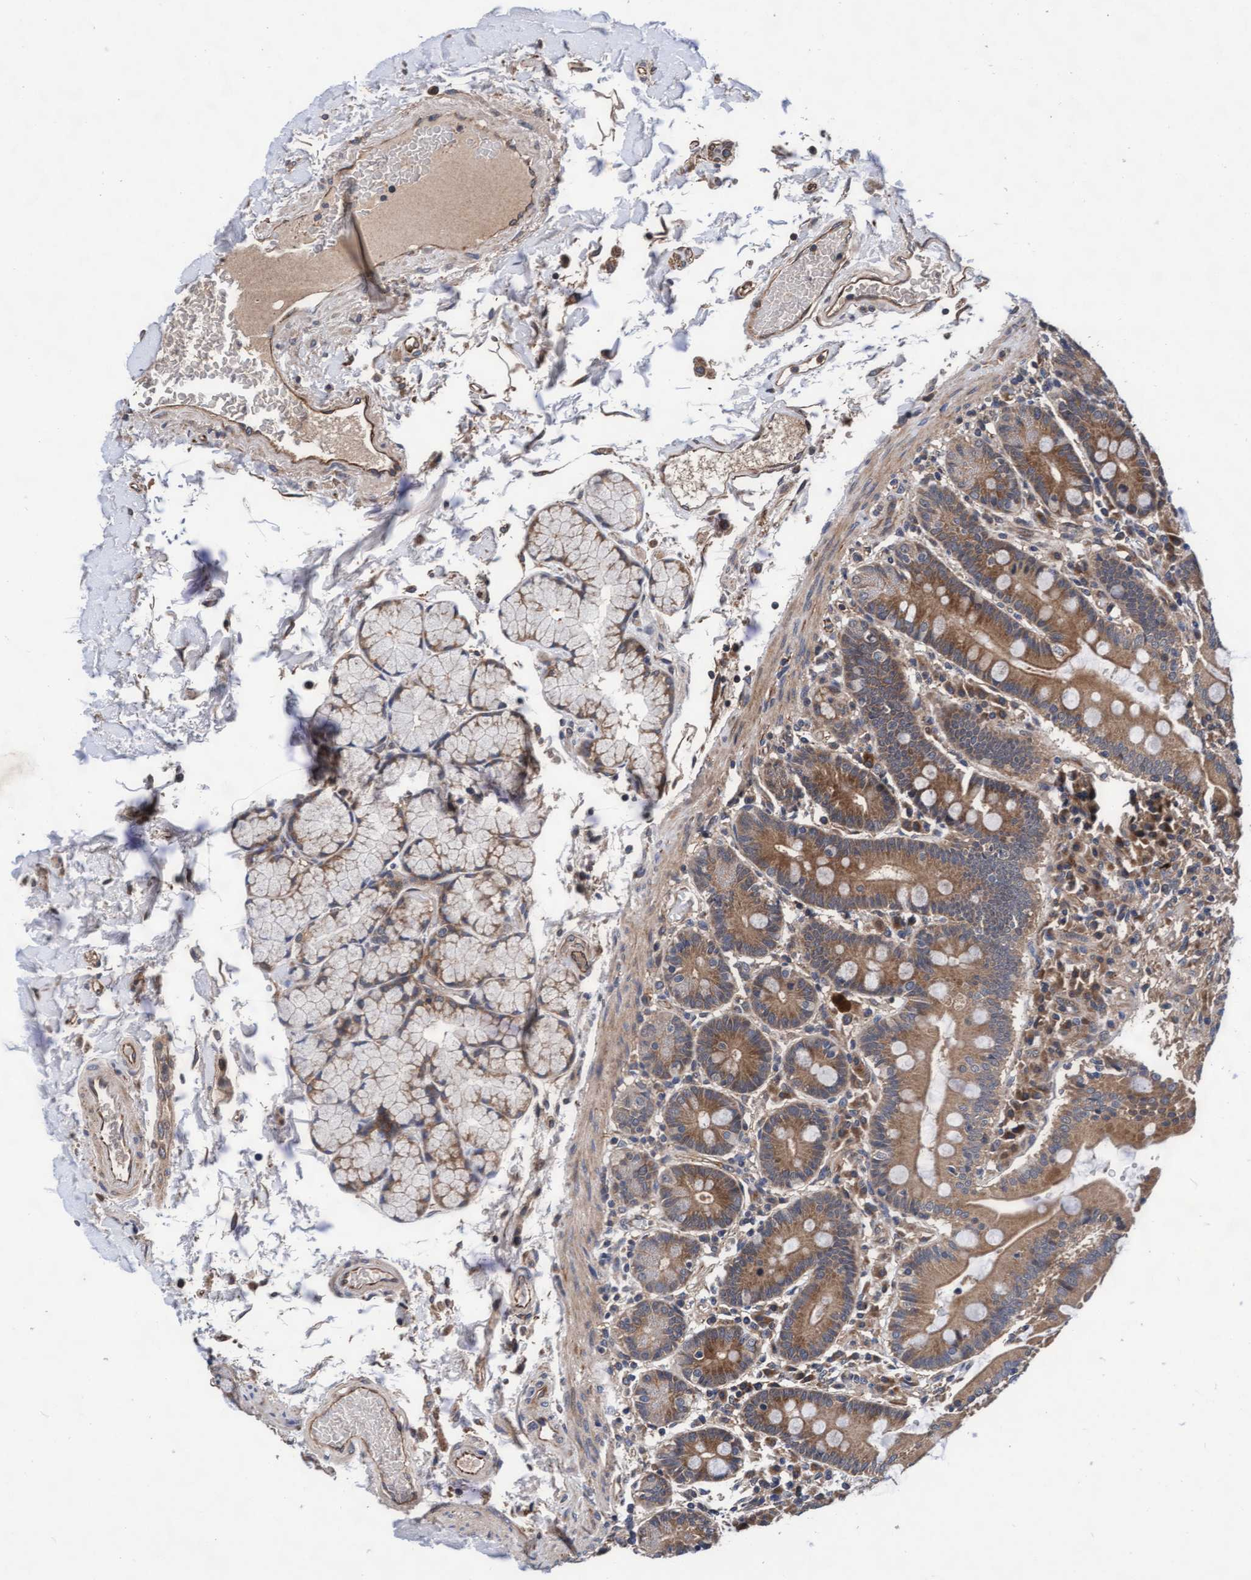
{"staining": {"intensity": "moderate", "quantity": ">75%", "location": "cytoplasmic/membranous"}, "tissue": "duodenum", "cell_type": "Glandular cells", "image_type": "normal", "snomed": [{"axis": "morphology", "description": "Normal tissue, NOS"}, {"axis": "topography", "description": "Small intestine, NOS"}], "caption": "An immunohistochemistry (IHC) image of normal tissue is shown. Protein staining in brown shows moderate cytoplasmic/membranous positivity in duodenum within glandular cells. The staining was performed using DAB (3,3'-diaminobenzidine), with brown indicating positive protein expression. Nuclei are stained blue with hematoxylin.", "gene": "EFCAB13", "patient": {"sex": "female", "age": 71}}